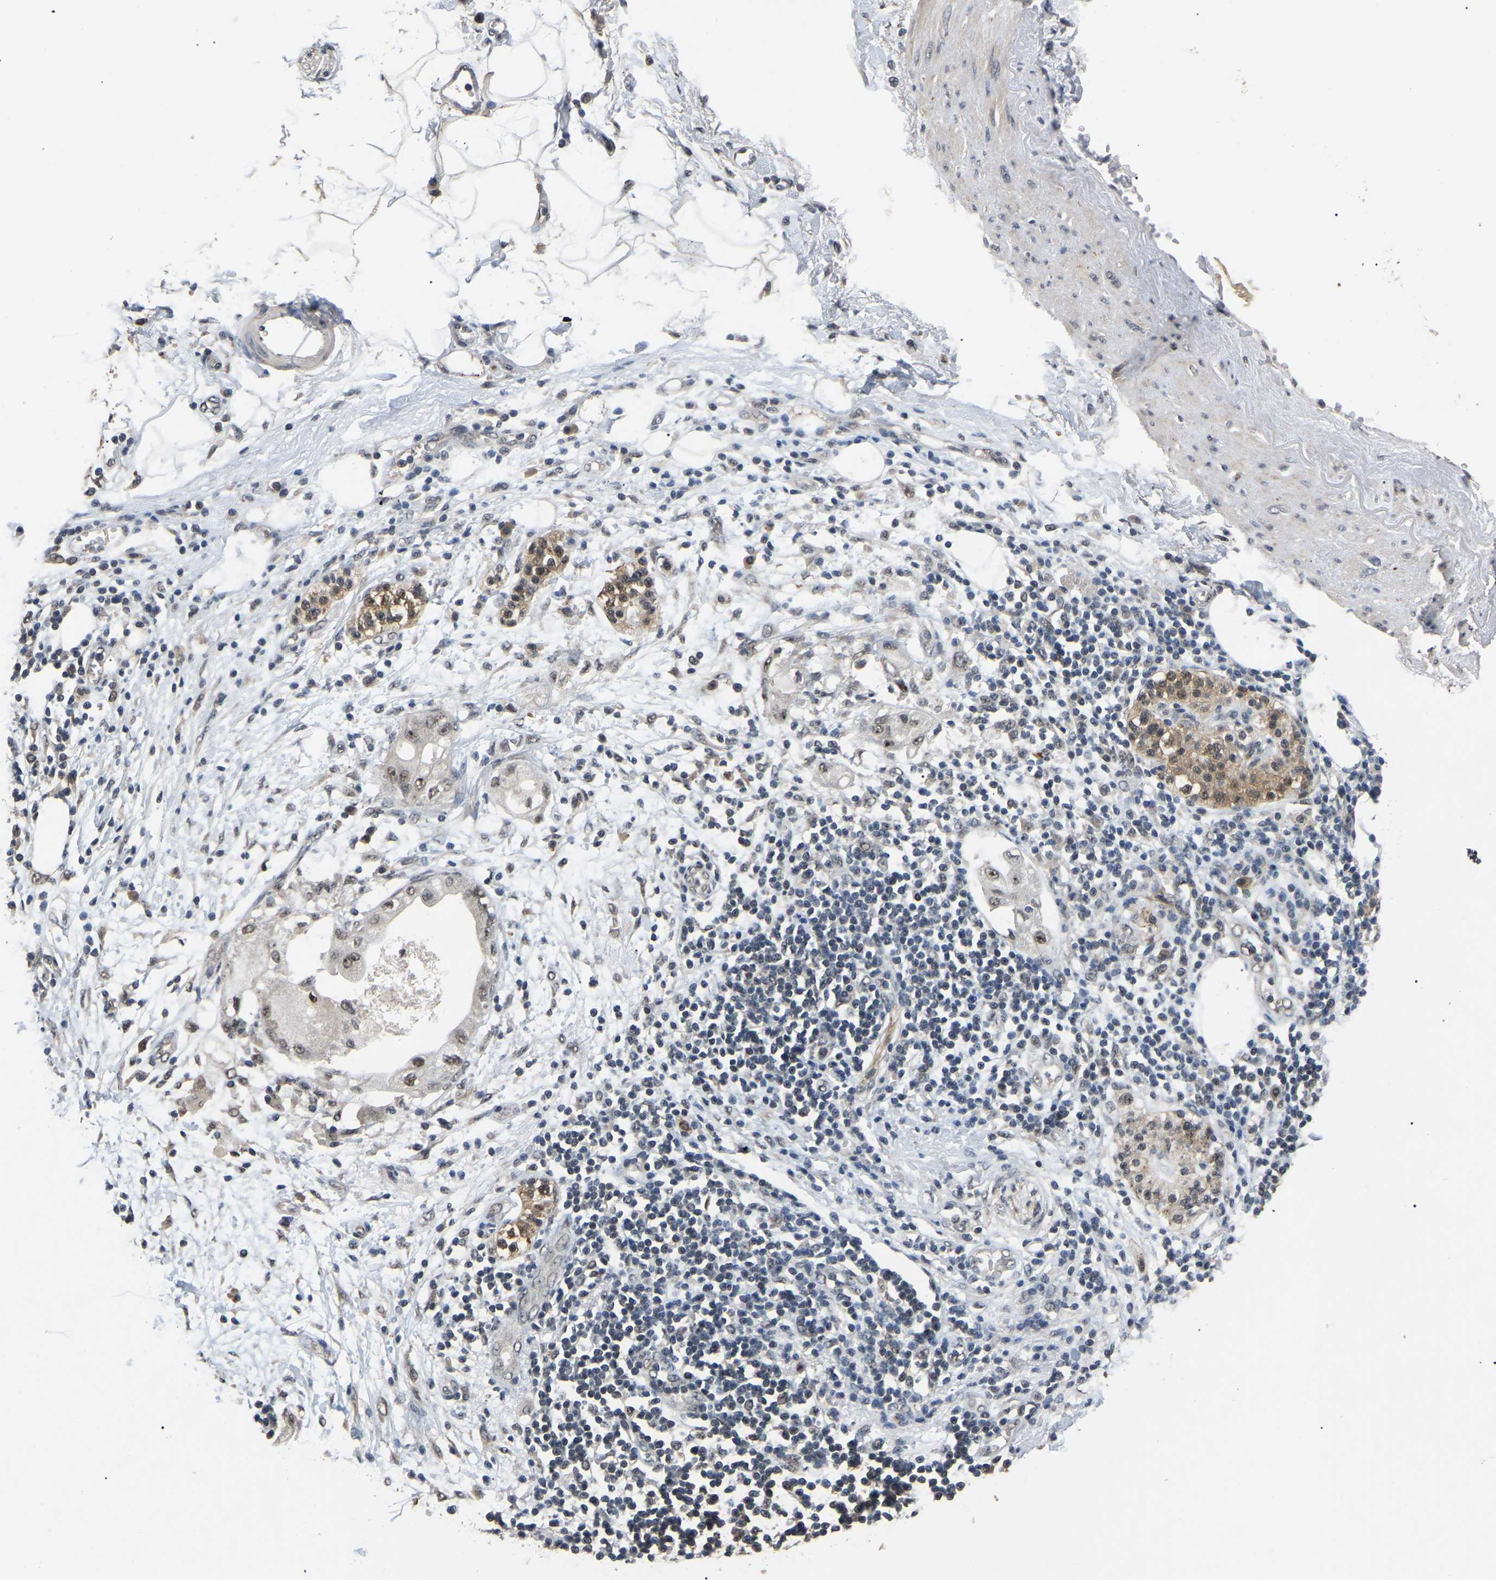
{"staining": {"intensity": "negative", "quantity": "none", "location": "none"}, "tissue": "adipose tissue", "cell_type": "Adipocytes", "image_type": "normal", "snomed": [{"axis": "morphology", "description": "Normal tissue, NOS"}, {"axis": "morphology", "description": "Adenocarcinoma, NOS"}, {"axis": "topography", "description": "Duodenum"}, {"axis": "topography", "description": "Peripheral nerve tissue"}], "caption": "Image shows no significant protein positivity in adipocytes of unremarkable adipose tissue.", "gene": "PPM1E", "patient": {"sex": "female", "age": 60}}